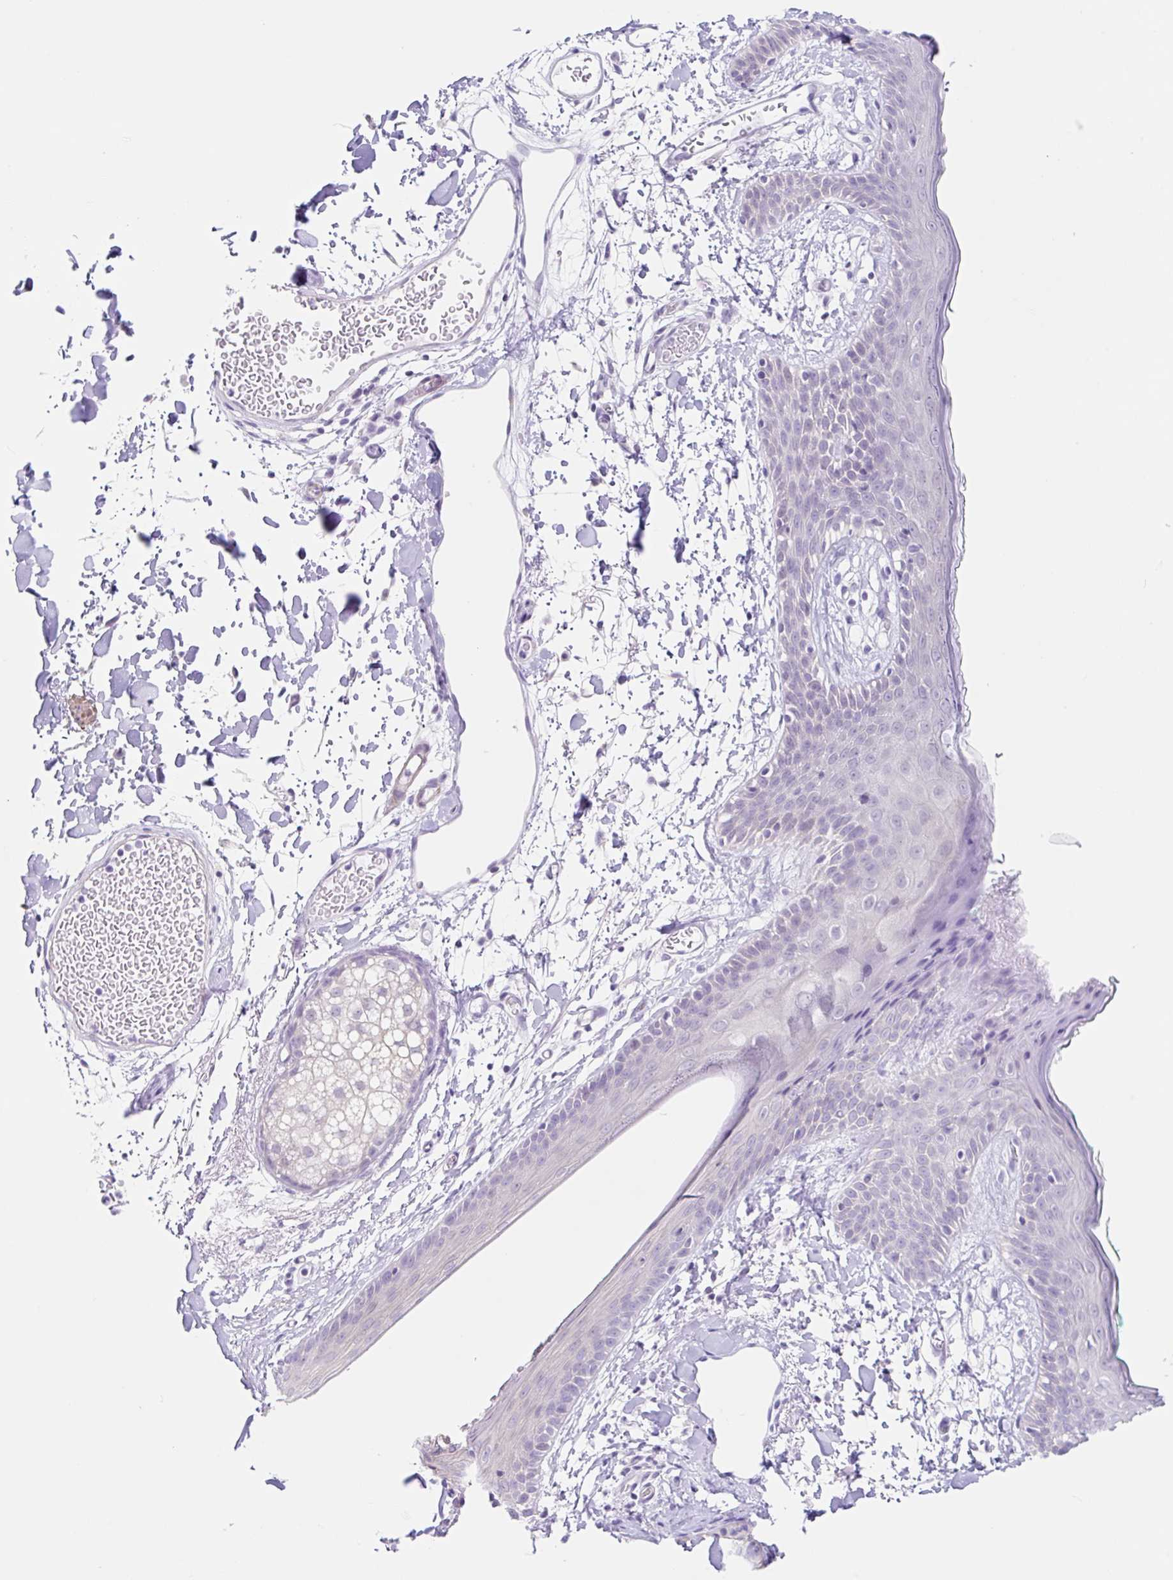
{"staining": {"intensity": "negative", "quantity": "none", "location": "none"}, "tissue": "skin", "cell_type": "Fibroblasts", "image_type": "normal", "snomed": [{"axis": "morphology", "description": "Normal tissue, NOS"}, {"axis": "topography", "description": "Skin"}], "caption": "Fibroblasts show no significant expression in benign skin. (DAB immunohistochemistry visualized using brightfield microscopy, high magnification).", "gene": "DCAF17", "patient": {"sex": "male", "age": 79}}